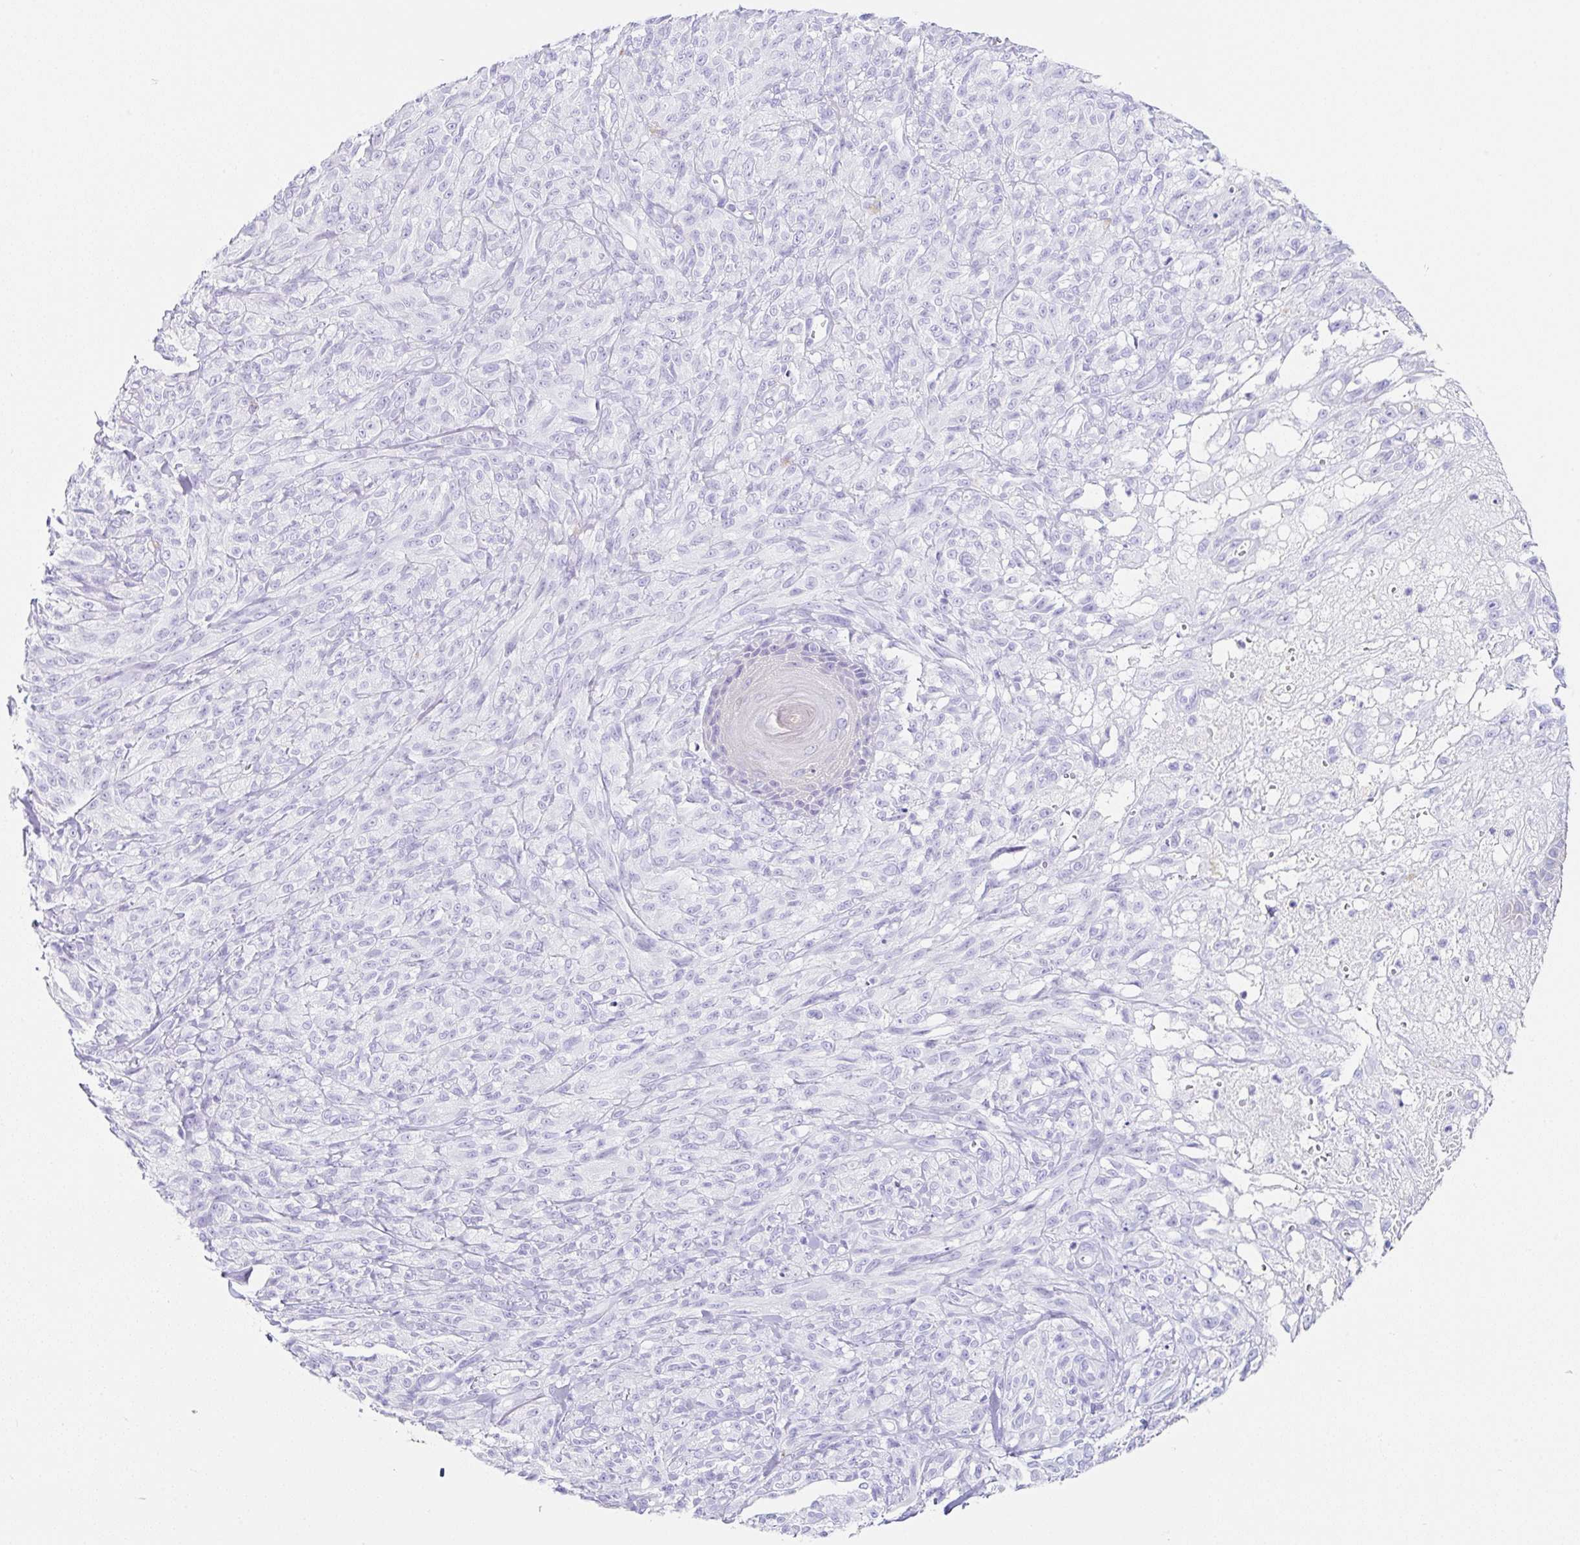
{"staining": {"intensity": "negative", "quantity": "none", "location": "none"}, "tissue": "melanoma", "cell_type": "Tumor cells", "image_type": "cancer", "snomed": [{"axis": "morphology", "description": "Malignant melanoma, NOS"}, {"axis": "topography", "description": "Skin of upper arm"}], "caption": "This is a micrograph of immunohistochemistry (IHC) staining of malignant melanoma, which shows no staining in tumor cells.", "gene": "CLDND2", "patient": {"sex": "female", "age": 65}}